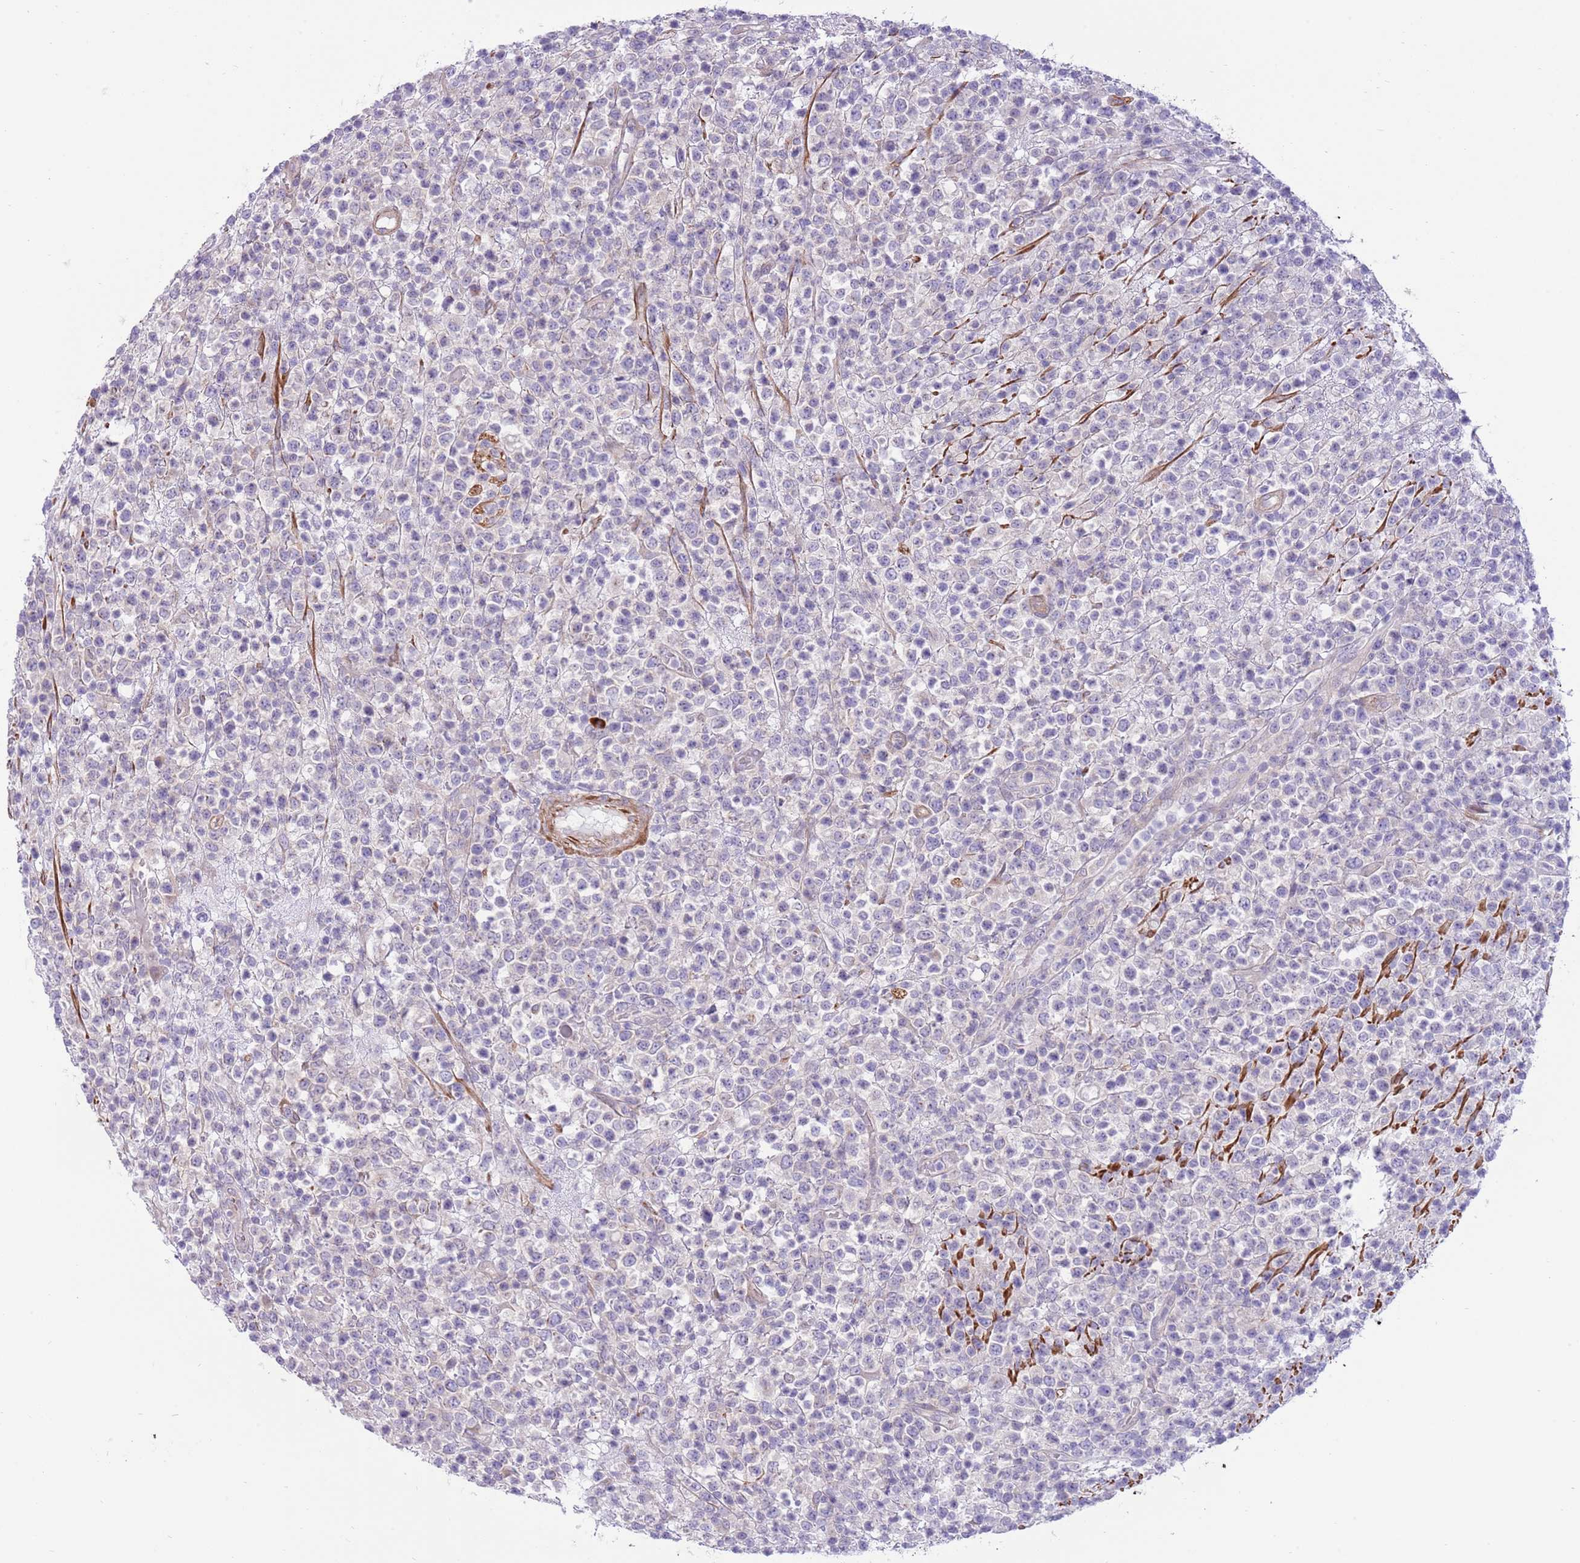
{"staining": {"intensity": "negative", "quantity": "none", "location": "none"}, "tissue": "lymphoma", "cell_type": "Tumor cells", "image_type": "cancer", "snomed": [{"axis": "morphology", "description": "Malignant lymphoma, non-Hodgkin's type, High grade"}, {"axis": "topography", "description": "Colon"}], "caption": "A high-resolution histopathology image shows IHC staining of lymphoma, which shows no significant positivity in tumor cells.", "gene": "ZC4H2", "patient": {"sex": "female", "age": 53}}